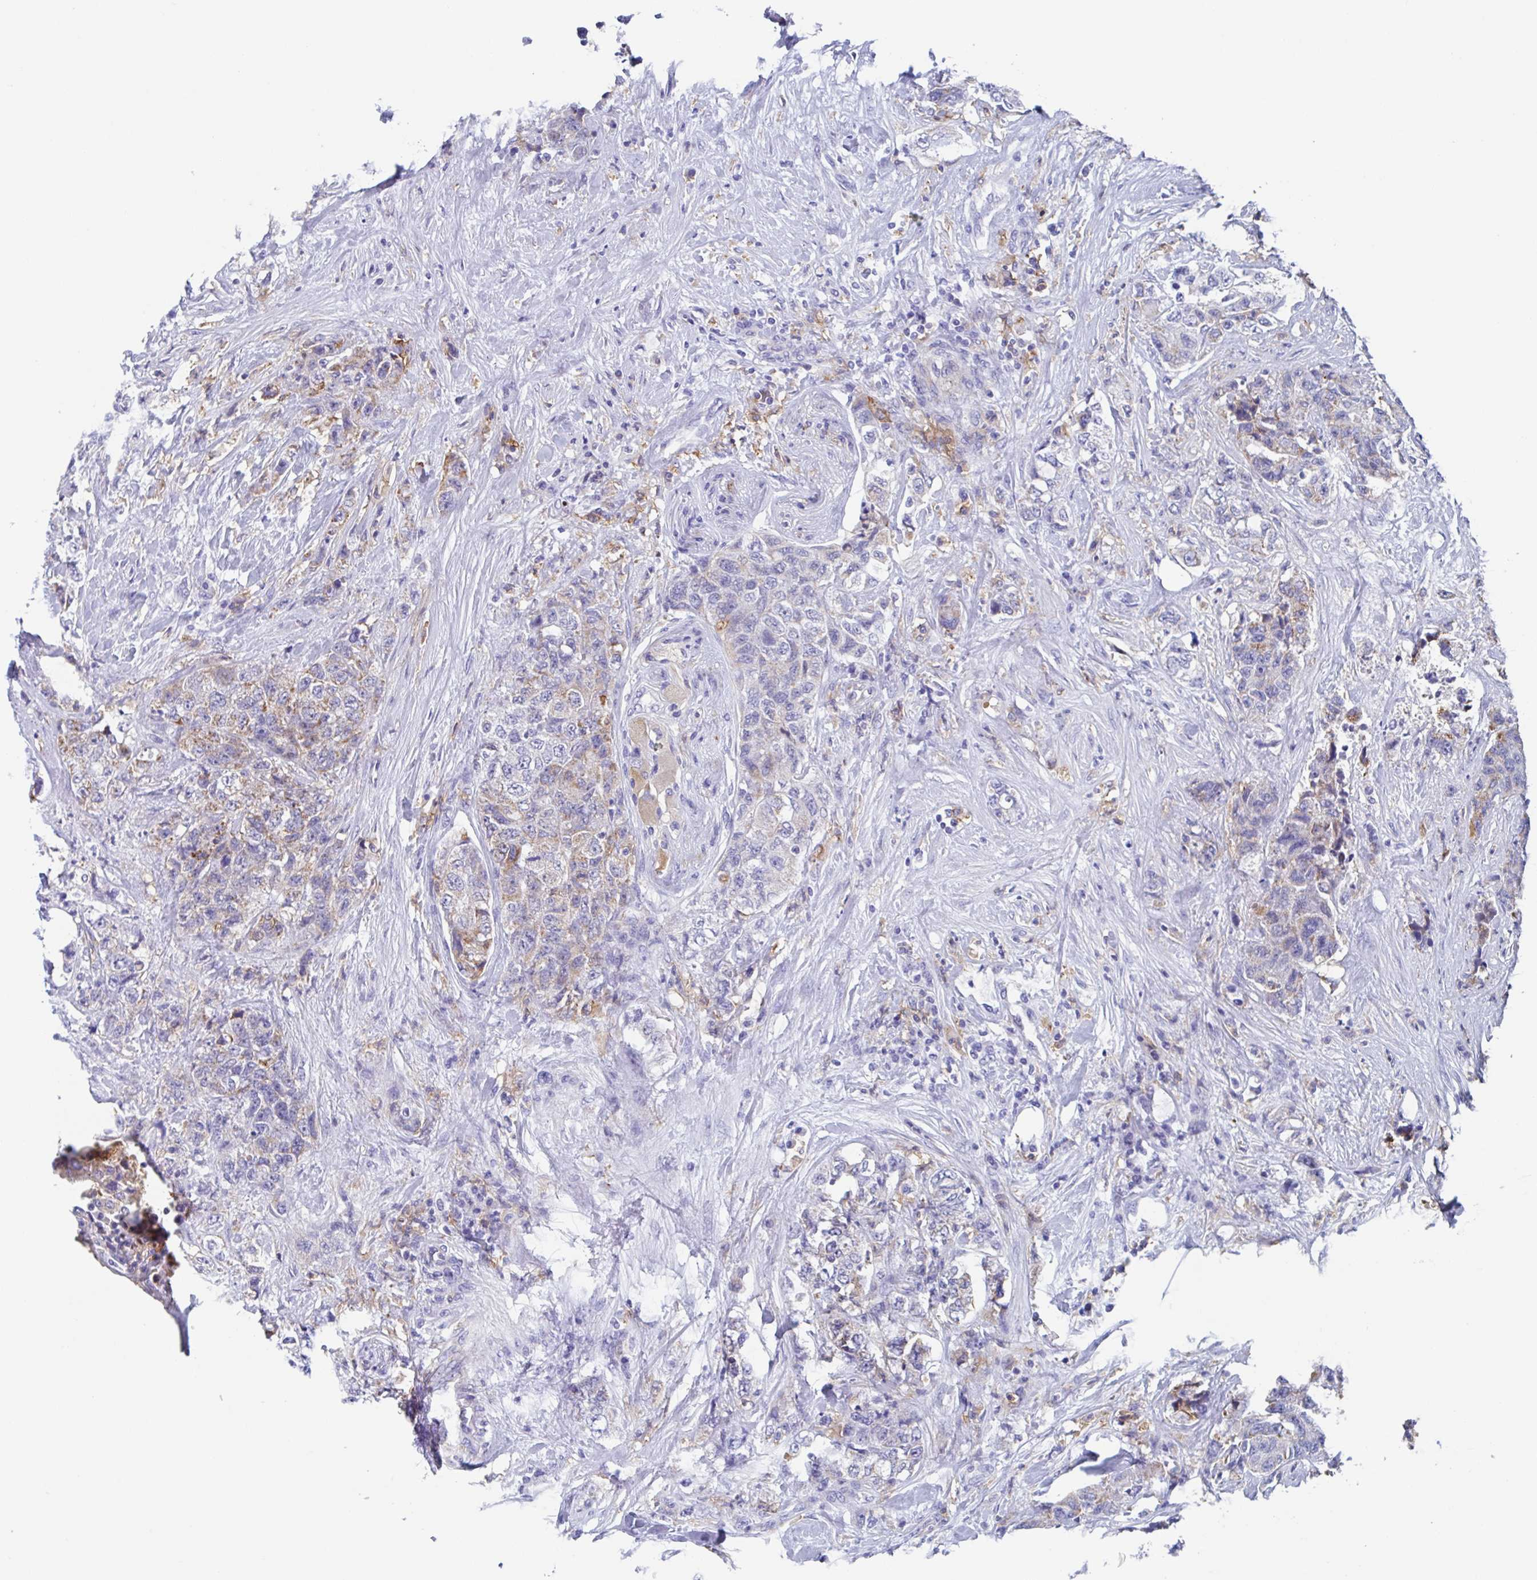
{"staining": {"intensity": "negative", "quantity": "none", "location": "none"}, "tissue": "urothelial cancer", "cell_type": "Tumor cells", "image_type": "cancer", "snomed": [{"axis": "morphology", "description": "Urothelial carcinoma, High grade"}, {"axis": "topography", "description": "Urinary bladder"}], "caption": "This image is of high-grade urothelial carcinoma stained with immunohistochemistry (IHC) to label a protein in brown with the nuclei are counter-stained blue. There is no expression in tumor cells. (DAB IHC with hematoxylin counter stain).", "gene": "FCGR3A", "patient": {"sex": "female", "age": 78}}